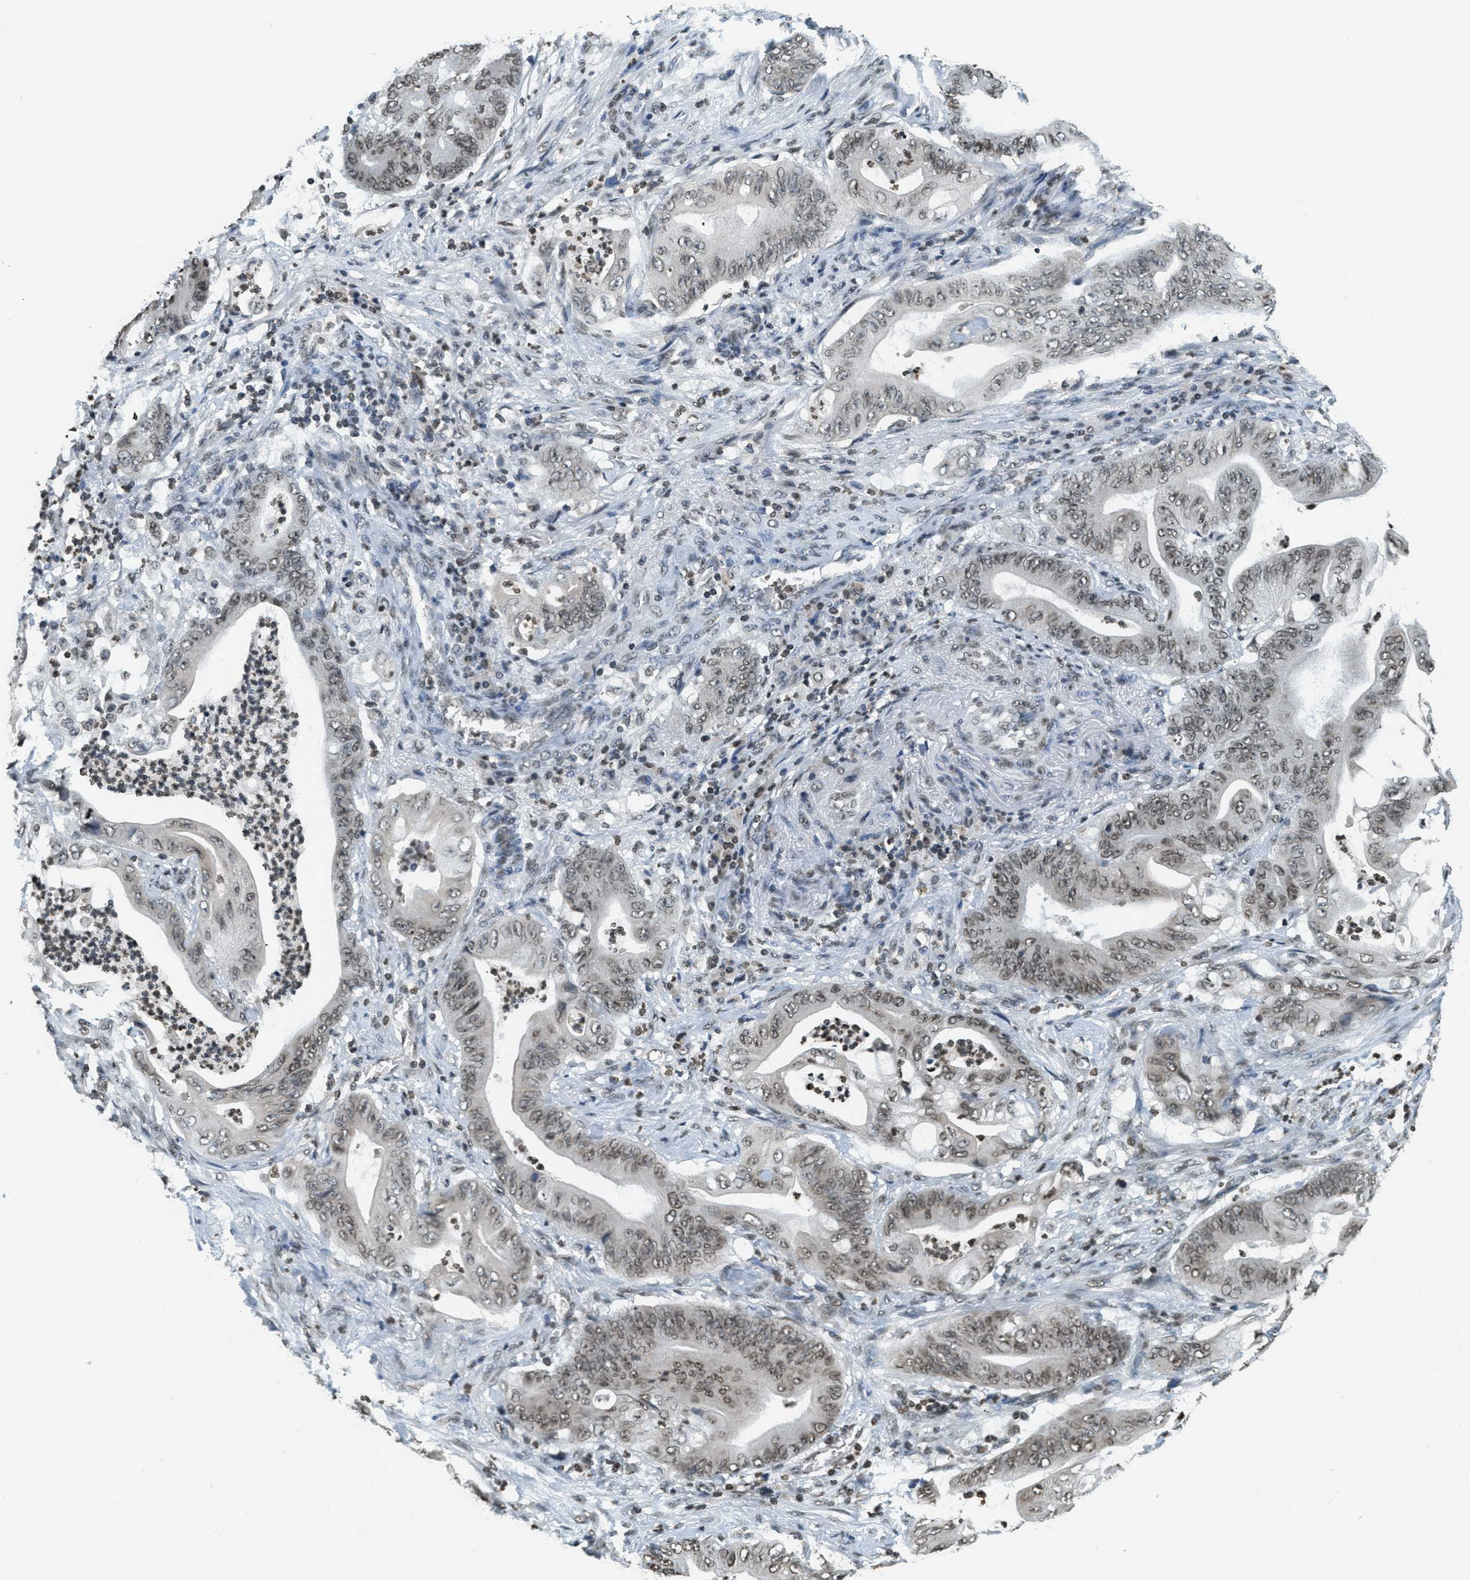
{"staining": {"intensity": "moderate", "quantity": ">75%", "location": "nuclear"}, "tissue": "stomach cancer", "cell_type": "Tumor cells", "image_type": "cancer", "snomed": [{"axis": "morphology", "description": "Adenocarcinoma, NOS"}, {"axis": "topography", "description": "Stomach"}], "caption": "Human stomach cancer stained with a protein marker shows moderate staining in tumor cells.", "gene": "LDB2", "patient": {"sex": "female", "age": 73}}